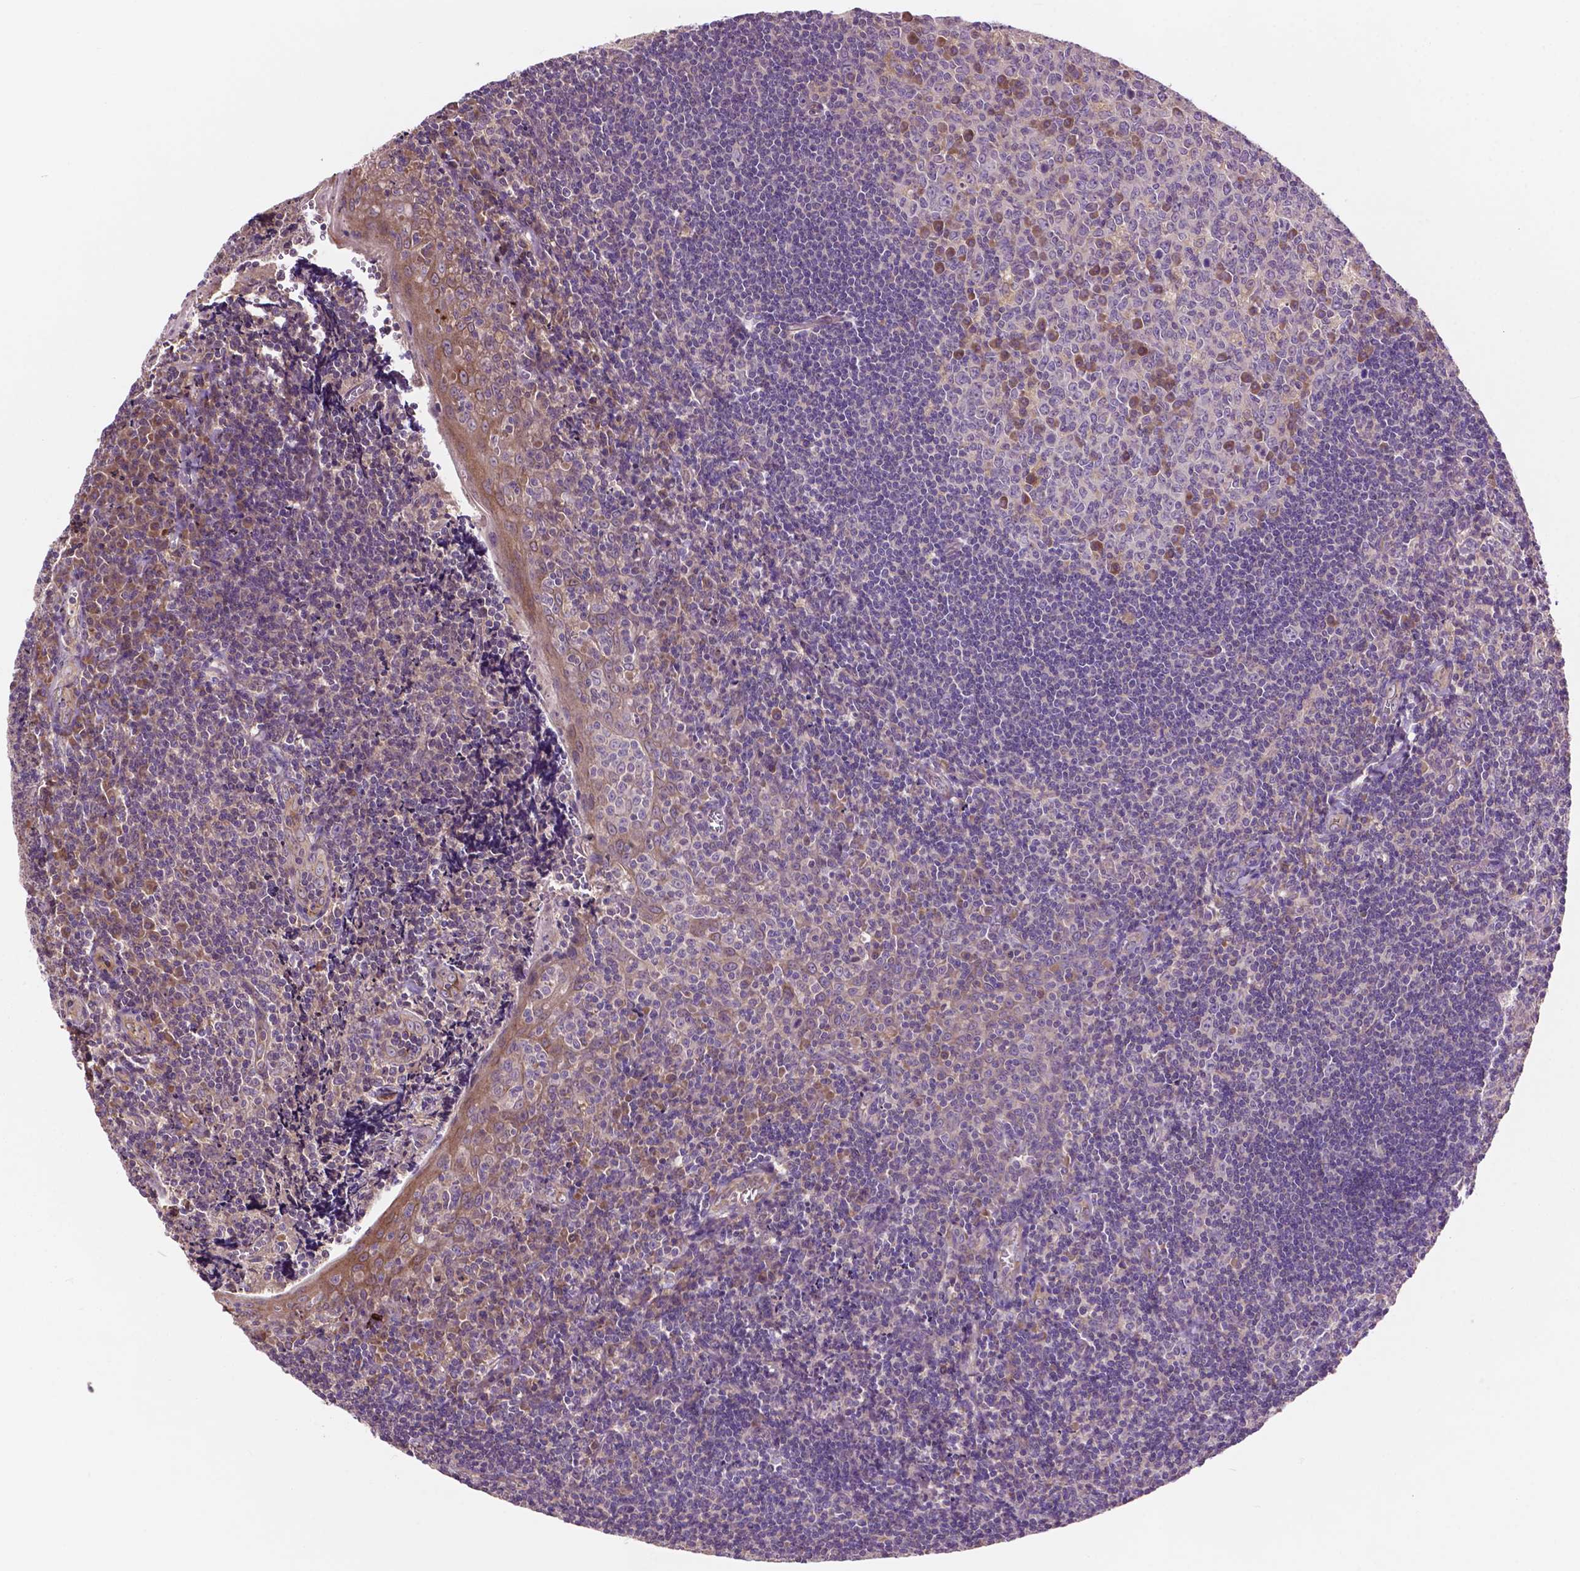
{"staining": {"intensity": "moderate", "quantity": "<25%", "location": "cytoplasmic/membranous"}, "tissue": "tonsil", "cell_type": "Germinal center cells", "image_type": "normal", "snomed": [{"axis": "morphology", "description": "Normal tissue, NOS"}, {"axis": "morphology", "description": "Inflammation, NOS"}, {"axis": "topography", "description": "Tonsil"}], "caption": "Germinal center cells demonstrate low levels of moderate cytoplasmic/membranous staining in approximately <25% of cells in unremarkable human tonsil.", "gene": "GJA9", "patient": {"sex": "female", "age": 31}}